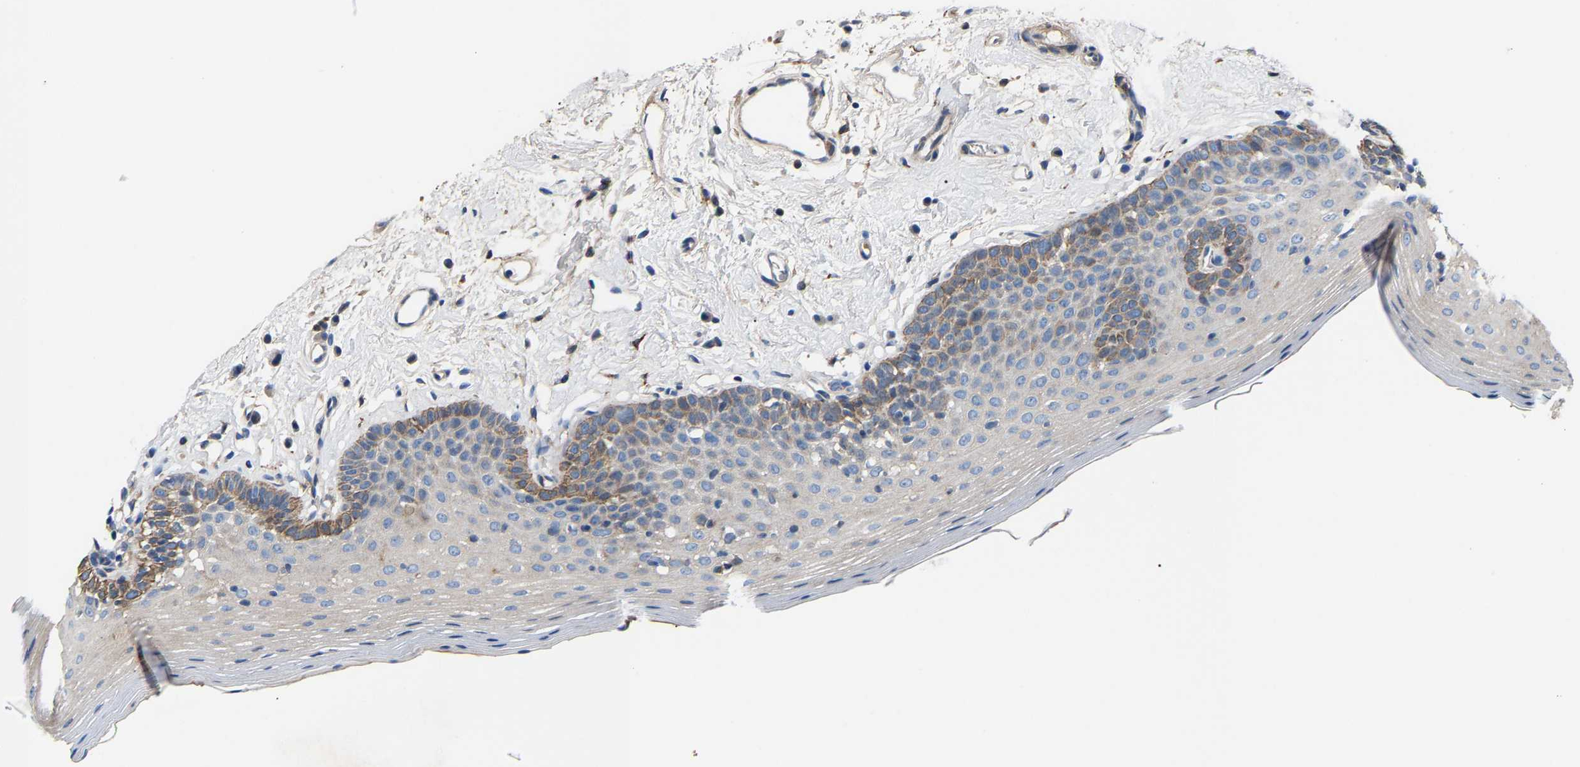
{"staining": {"intensity": "weak", "quantity": "<25%", "location": "cytoplasmic/membranous"}, "tissue": "oral mucosa", "cell_type": "Squamous epithelial cells", "image_type": "normal", "snomed": [{"axis": "morphology", "description": "Normal tissue, NOS"}, {"axis": "topography", "description": "Oral tissue"}], "caption": "Immunohistochemistry of normal oral mucosa demonstrates no expression in squamous epithelial cells.", "gene": "CCDC171", "patient": {"sex": "male", "age": 66}}